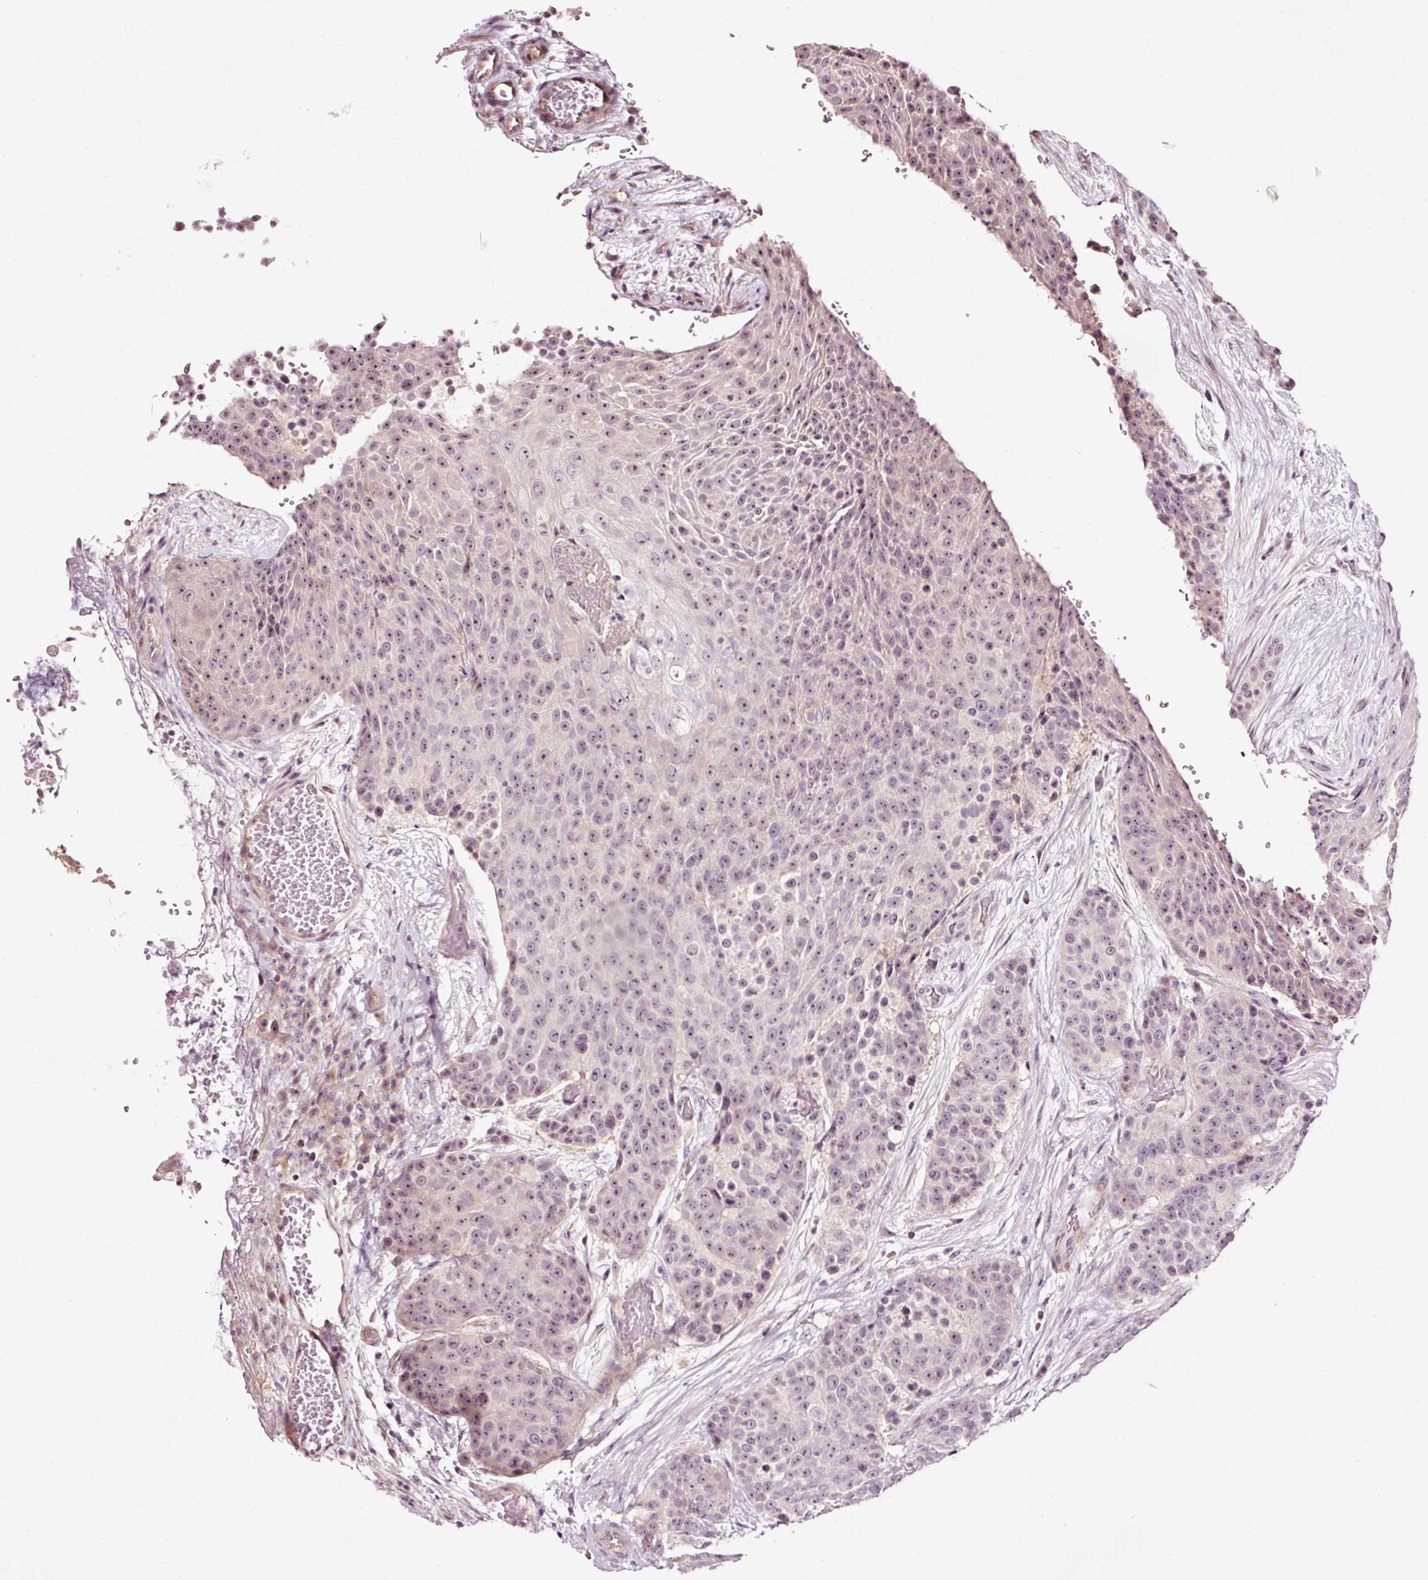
{"staining": {"intensity": "weak", "quantity": ">75%", "location": "nuclear"}, "tissue": "urothelial cancer", "cell_type": "Tumor cells", "image_type": "cancer", "snomed": [{"axis": "morphology", "description": "Urothelial carcinoma, High grade"}, {"axis": "topography", "description": "Urinary bladder"}], "caption": "Protein staining by immunohistochemistry exhibits weak nuclear expression in about >75% of tumor cells in urothelial cancer.", "gene": "UTP14A", "patient": {"sex": "female", "age": 63}}